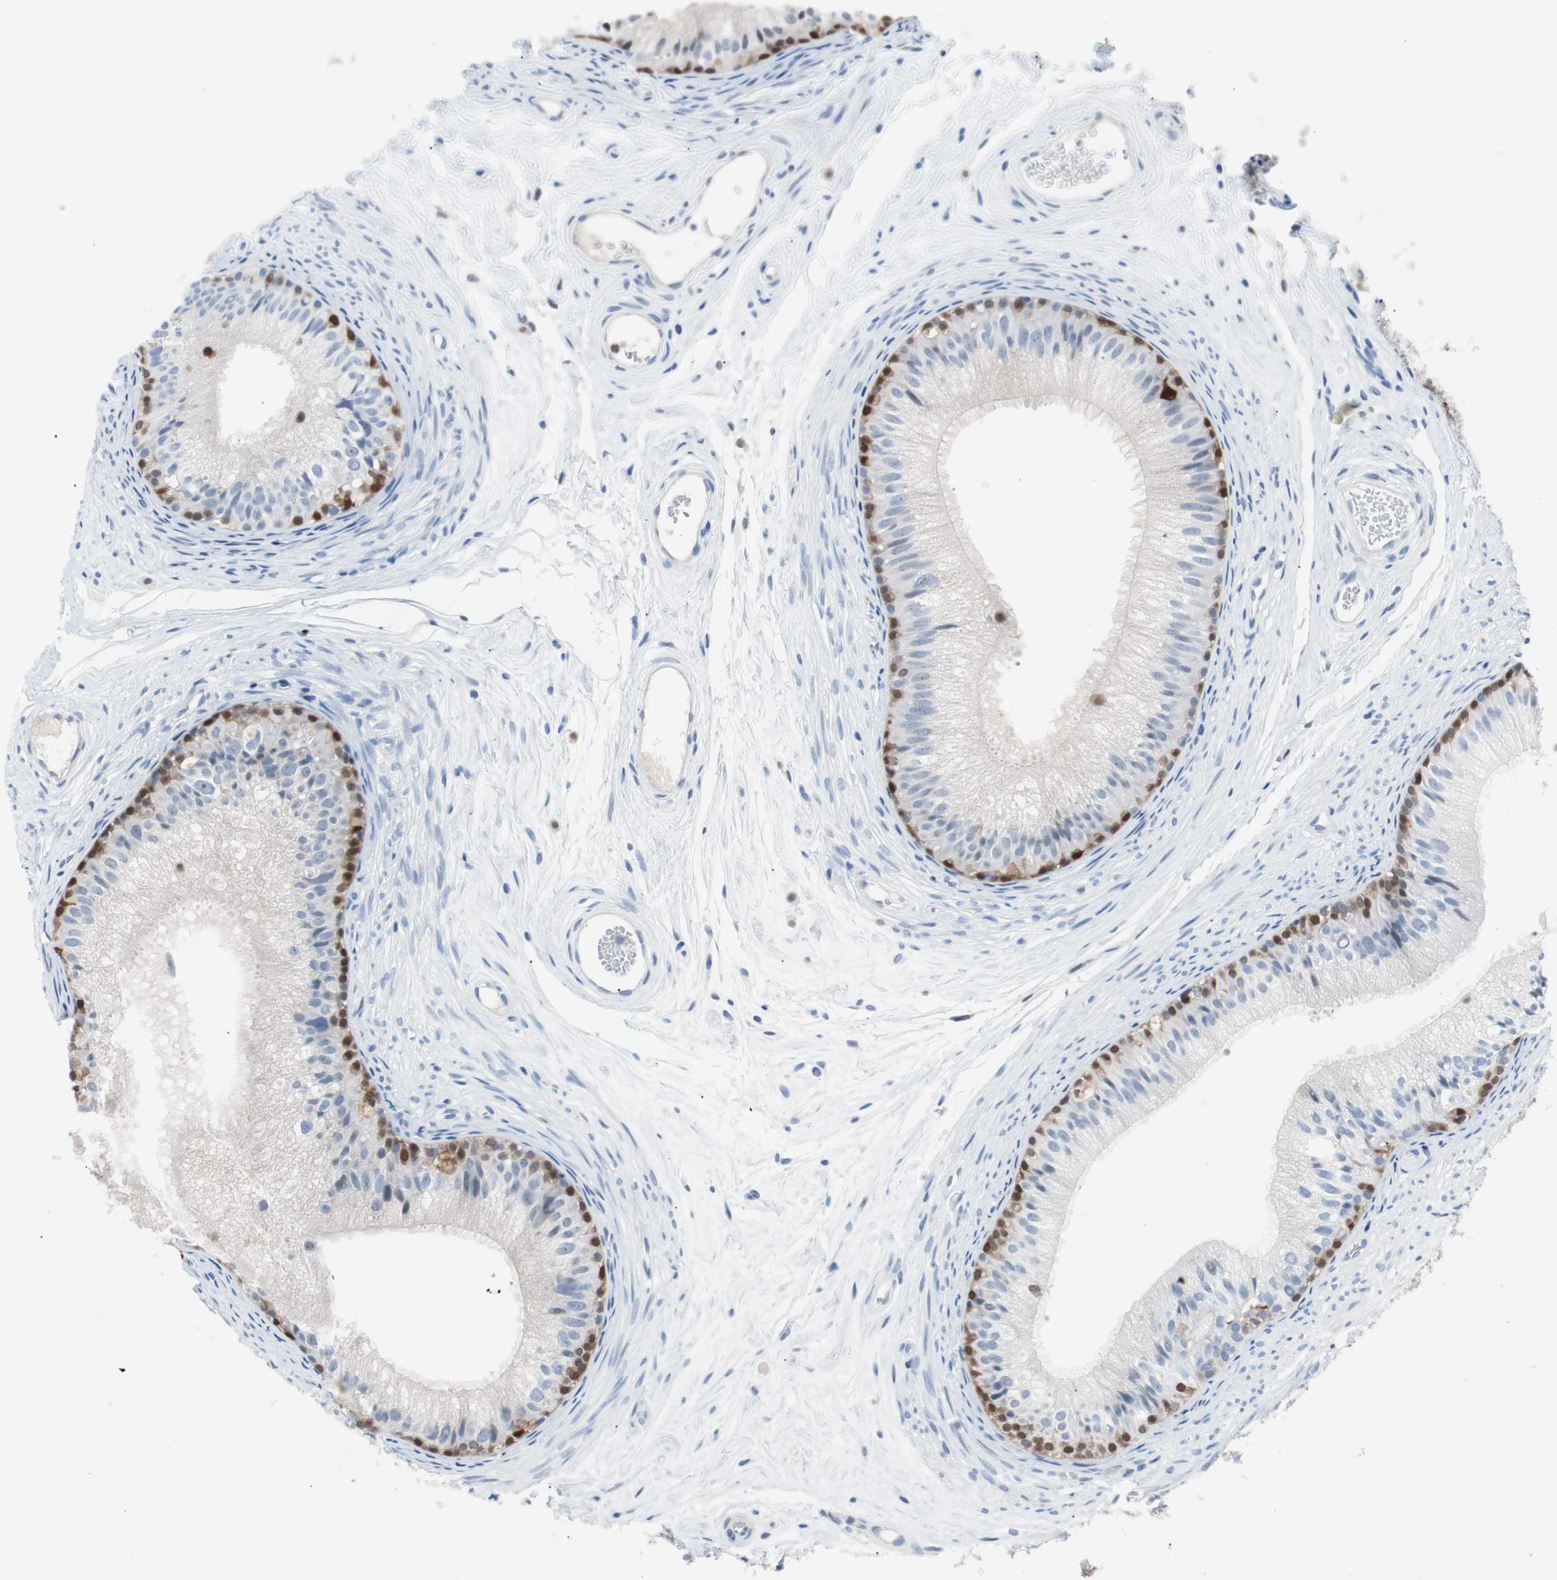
{"staining": {"intensity": "strong", "quantity": "<25%", "location": "nuclear"}, "tissue": "epididymis", "cell_type": "Glandular cells", "image_type": "normal", "snomed": [{"axis": "morphology", "description": "Normal tissue, NOS"}, {"axis": "topography", "description": "Epididymis"}], "caption": "Immunohistochemical staining of unremarkable human epididymis demonstrates <25% levels of strong nuclear protein expression in about <25% of glandular cells.", "gene": "IL18", "patient": {"sex": "male", "age": 56}}